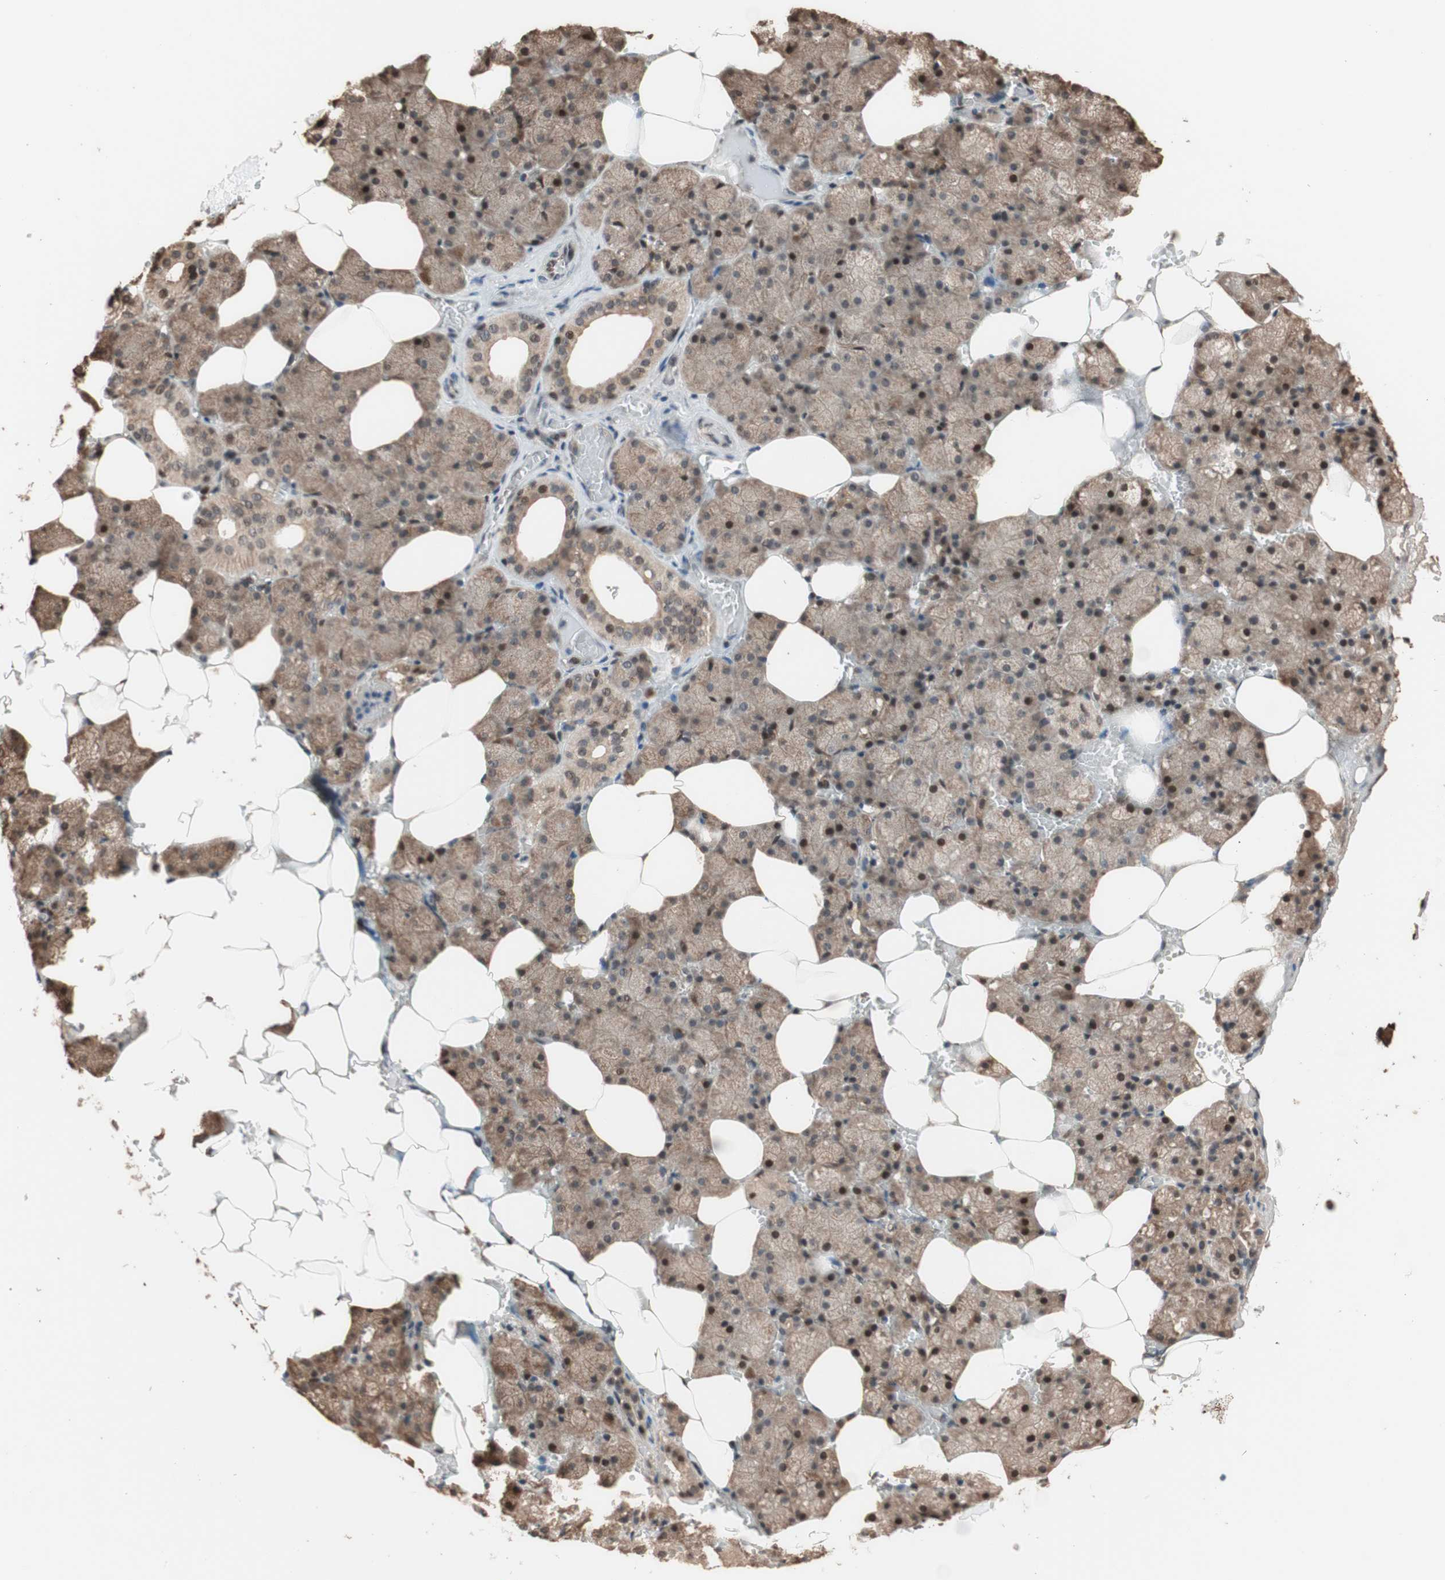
{"staining": {"intensity": "moderate", "quantity": ">75%", "location": "cytoplasmic/membranous"}, "tissue": "salivary gland", "cell_type": "Glandular cells", "image_type": "normal", "snomed": [{"axis": "morphology", "description": "Normal tissue, NOS"}, {"axis": "topography", "description": "Salivary gland"}], "caption": "Immunohistochemical staining of normal salivary gland demonstrates >75% levels of moderate cytoplasmic/membranous protein positivity in about >75% of glandular cells. The protein is shown in brown color, while the nuclei are stained blue.", "gene": "CCNC", "patient": {"sex": "male", "age": 62}}